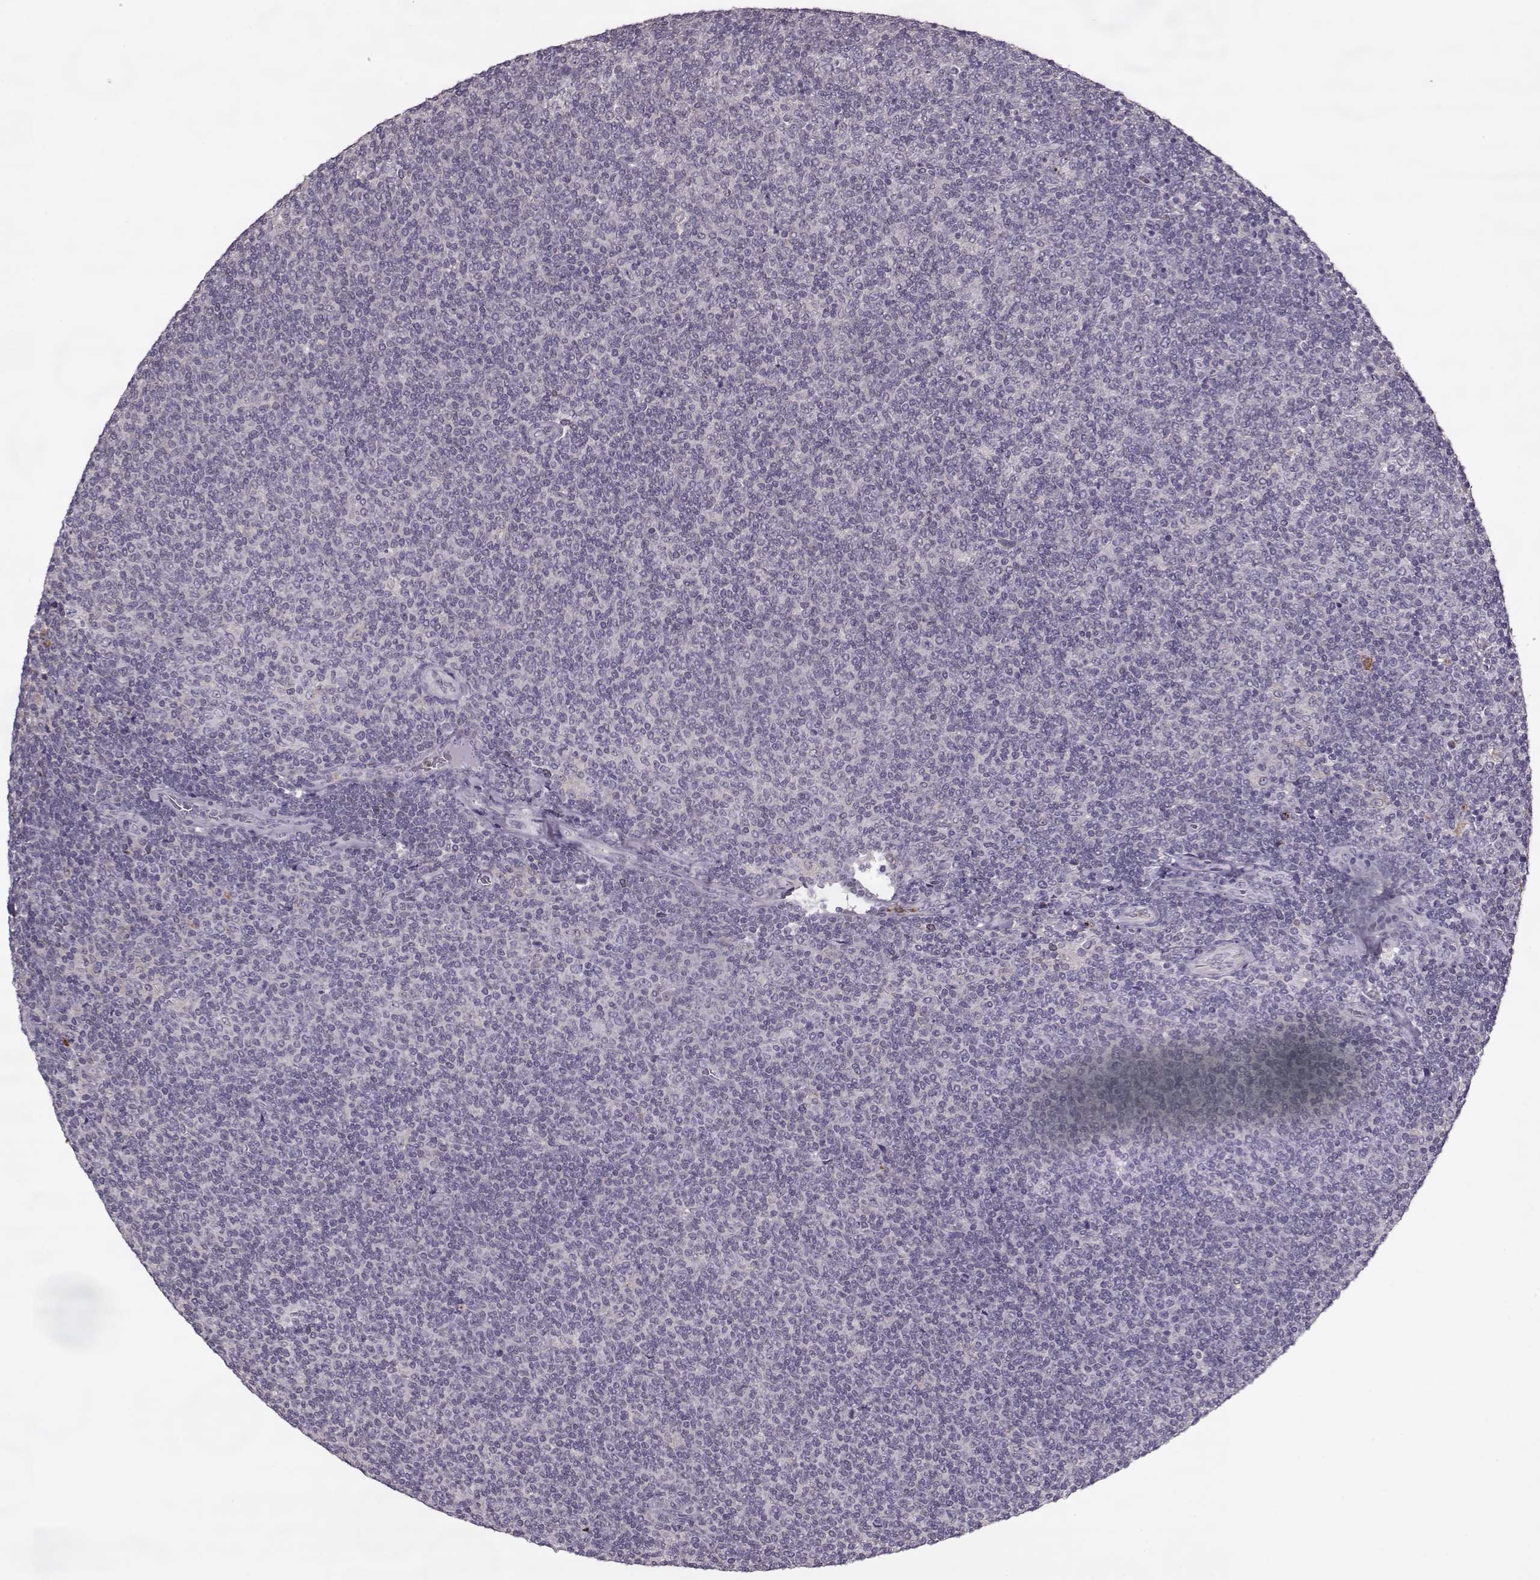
{"staining": {"intensity": "negative", "quantity": "none", "location": "none"}, "tissue": "lymphoma", "cell_type": "Tumor cells", "image_type": "cancer", "snomed": [{"axis": "morphology", "description": "Malignant lymphoma, non-Hodgkin's type, Low grade"}, {"axis": "topography", "description": "Lymph node"}], "caption": "An immunohistochemistry image of low-grade malignant lymphoma, non-Hodgkin's type is shown. There is no staining in tumor cells of low-grade malignant lymphoma, non-Hodgkin's type.", "gene": "ACOT11", "patient": {"sex": "male", "age": 52}}